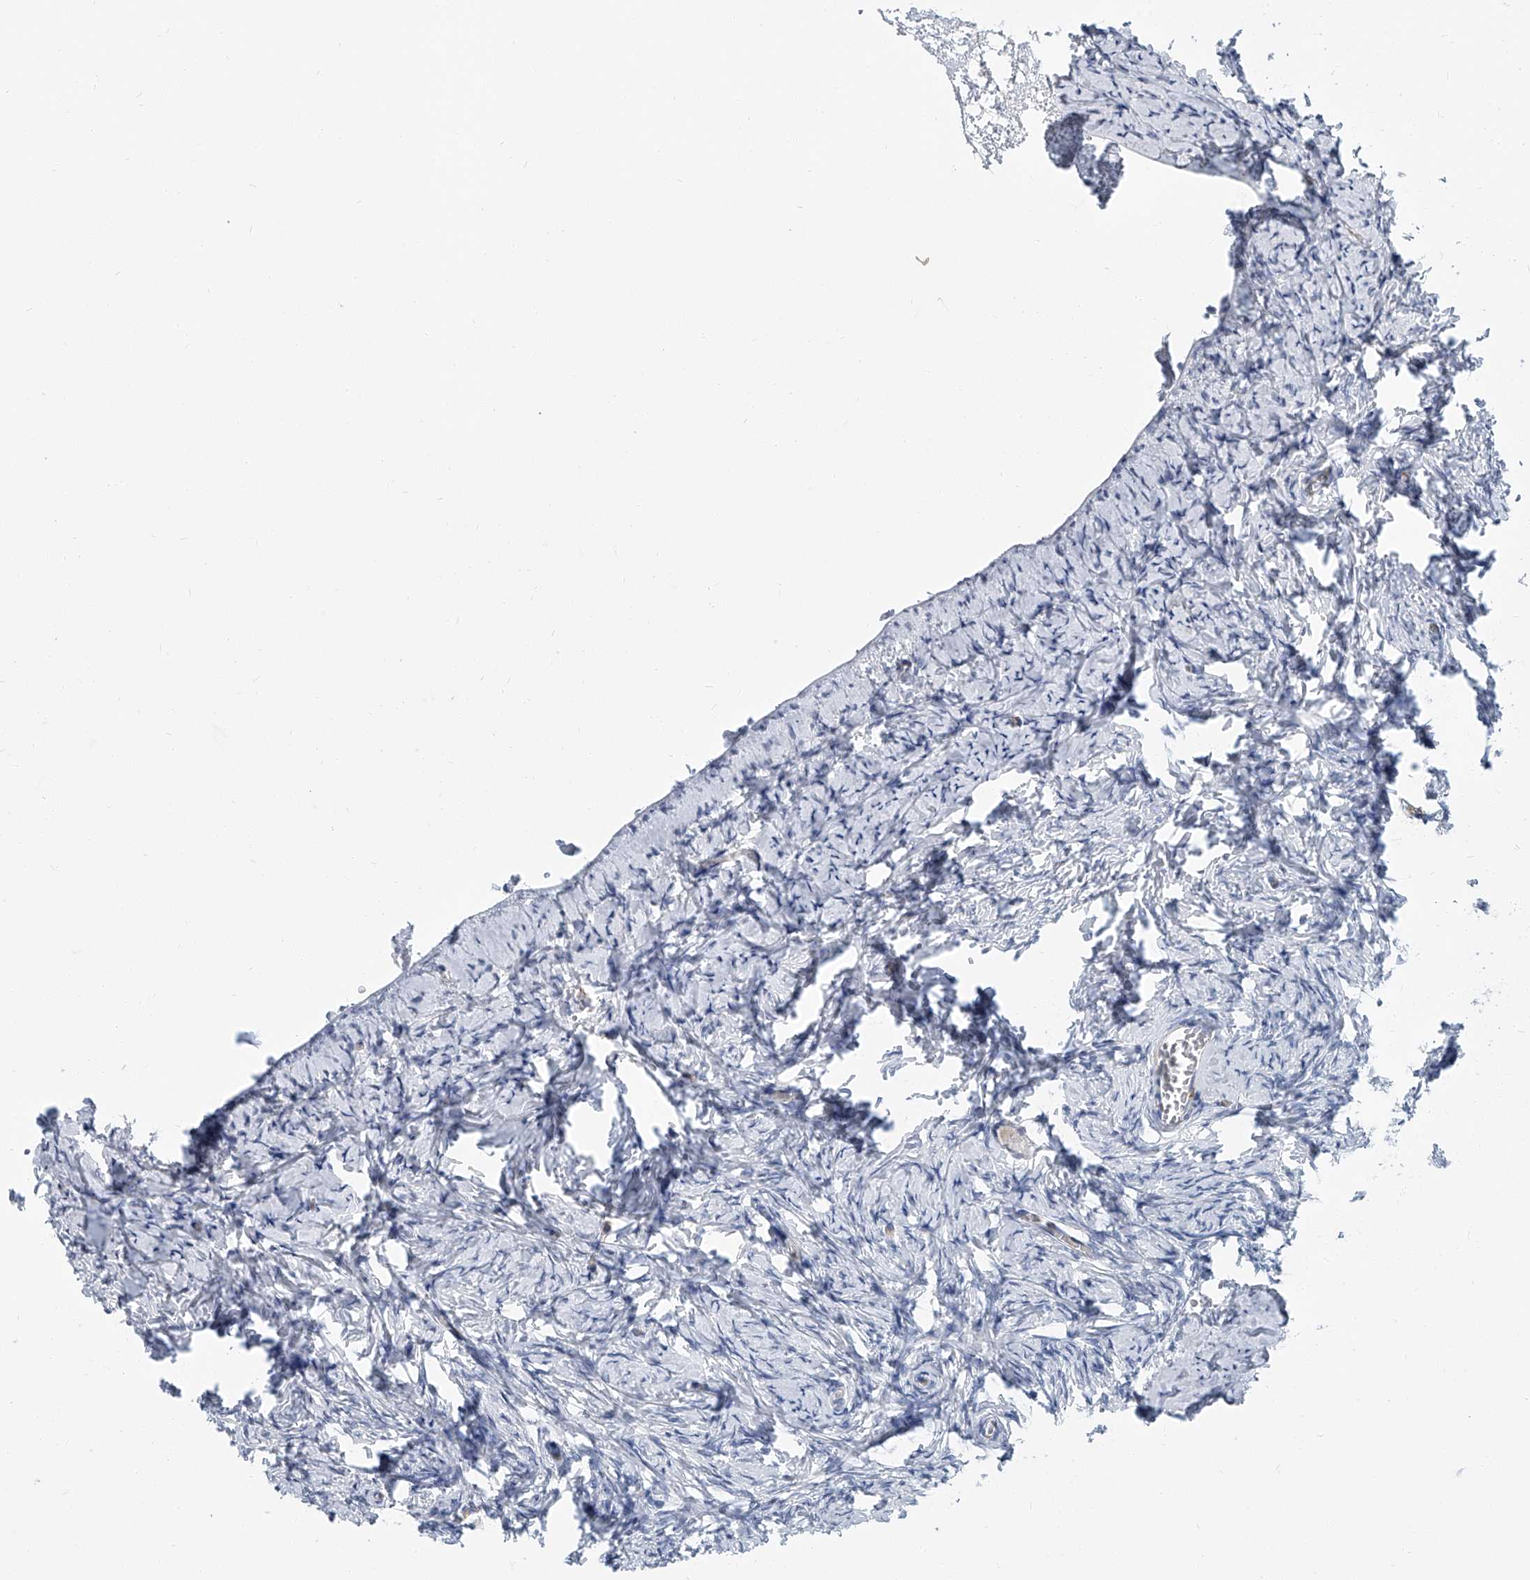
{"staining": {"intensity": "negative", "quantity": "none", "location": "none"}, "tissue": "ovary", "cell_type": "Follicle cells", "image_type": "normal", "snomed": [{"axis": "morphology", "description": "Normal tissue, NOS"}, {"axis": "topography", "description": "Ovary"}], "caption": "The histopathology image exhibits no significant positivity in follicle cells of ovary.", "gene": "KIRREL1", "patient": {"sex": "female", "age": 27}}